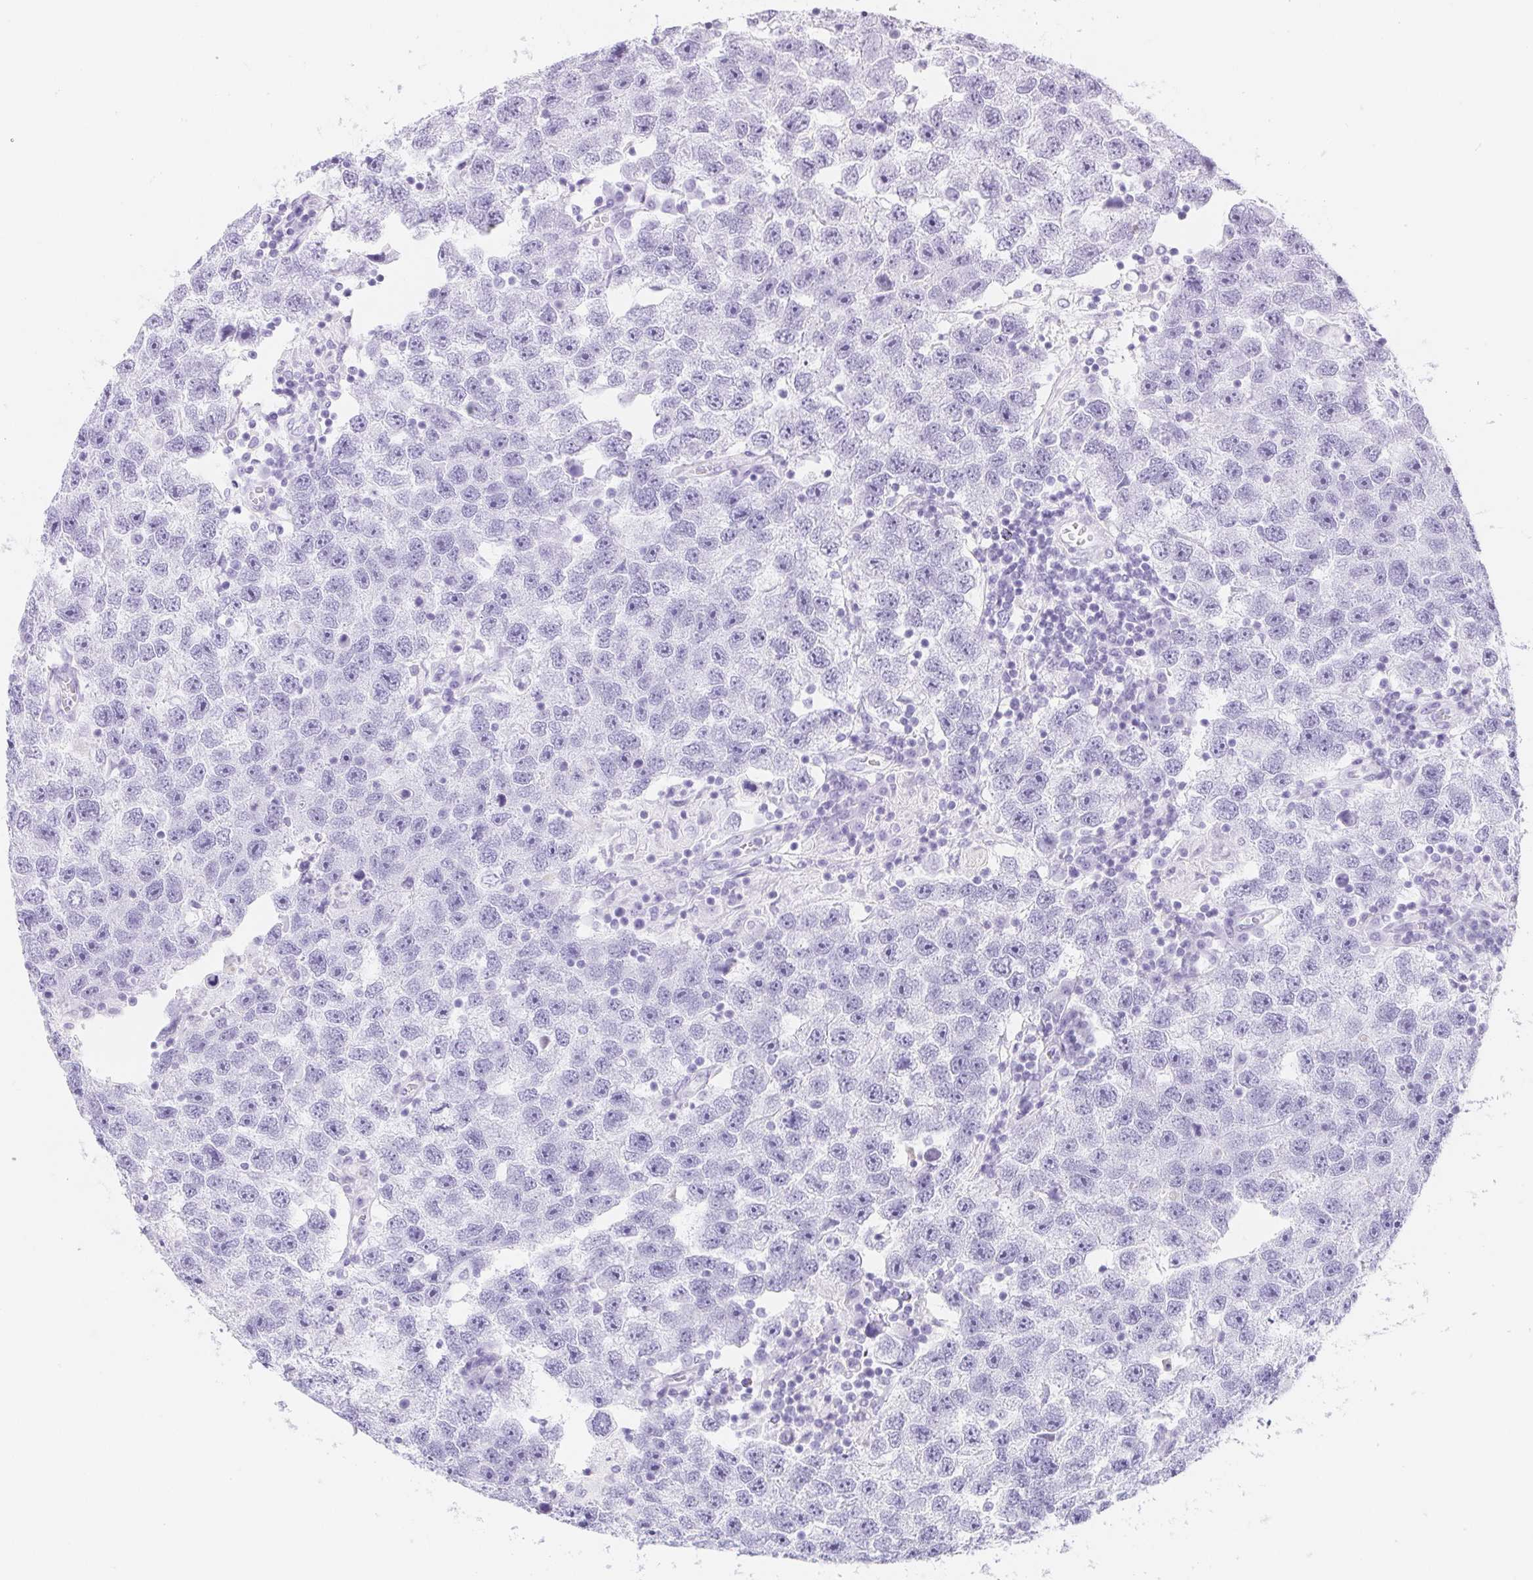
{"staining": {"intensity": "negative", "quantity": "none", "location": "none"}, "tissue": "testis cancer", "cell_type": "Tumor cells", "image_type": "cancer", "snomed": [{"axis": "morphology", "description": "Seminoma, NOS"}, {"axis": "topography", "description": "Testis"}], "caption": "This is a micrograph of immunohistochemistry staining of testis cancer, which shows no staining in tumor cells.", "gene": "ITIH2", "patient": {"sex": "male", "age": 26}}